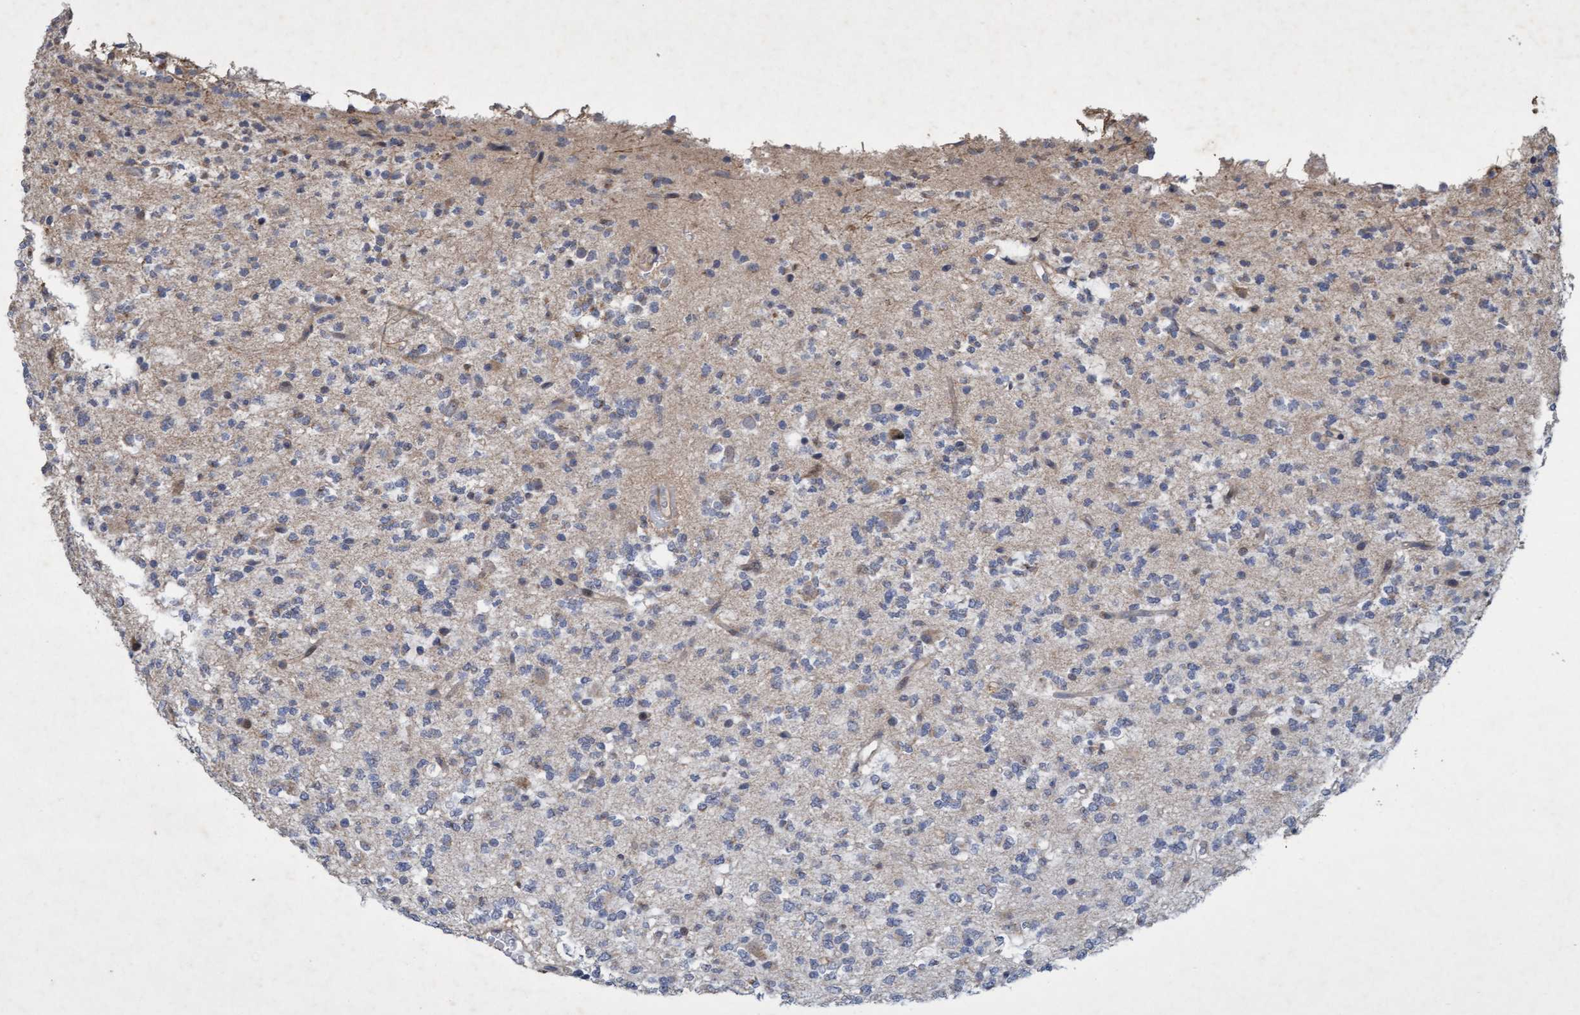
{"staining": {"intensity": "negative", "quantity": "none", "location": "none"}, "tissue": "glioma", "cell_type": "Tumor cells", "image_type": "cancer", "snomed": [{"axis": "morphology", "description": "Glioma, malignant, Low grade"}, {"axis": "topography", "description": "Brain"}], "caption": "A high-resolution micrograph shows IHC staining of malignant glioma (low-grade), which displays no significant positivity in tumor cells. (Brightfield microscopy of DAB (3,3'-diaminobenzidine) immunohistochemistry (IHC) at high magnification).", "gene": "ZNF677", "patient": {"sex": "male", "age": 38}}